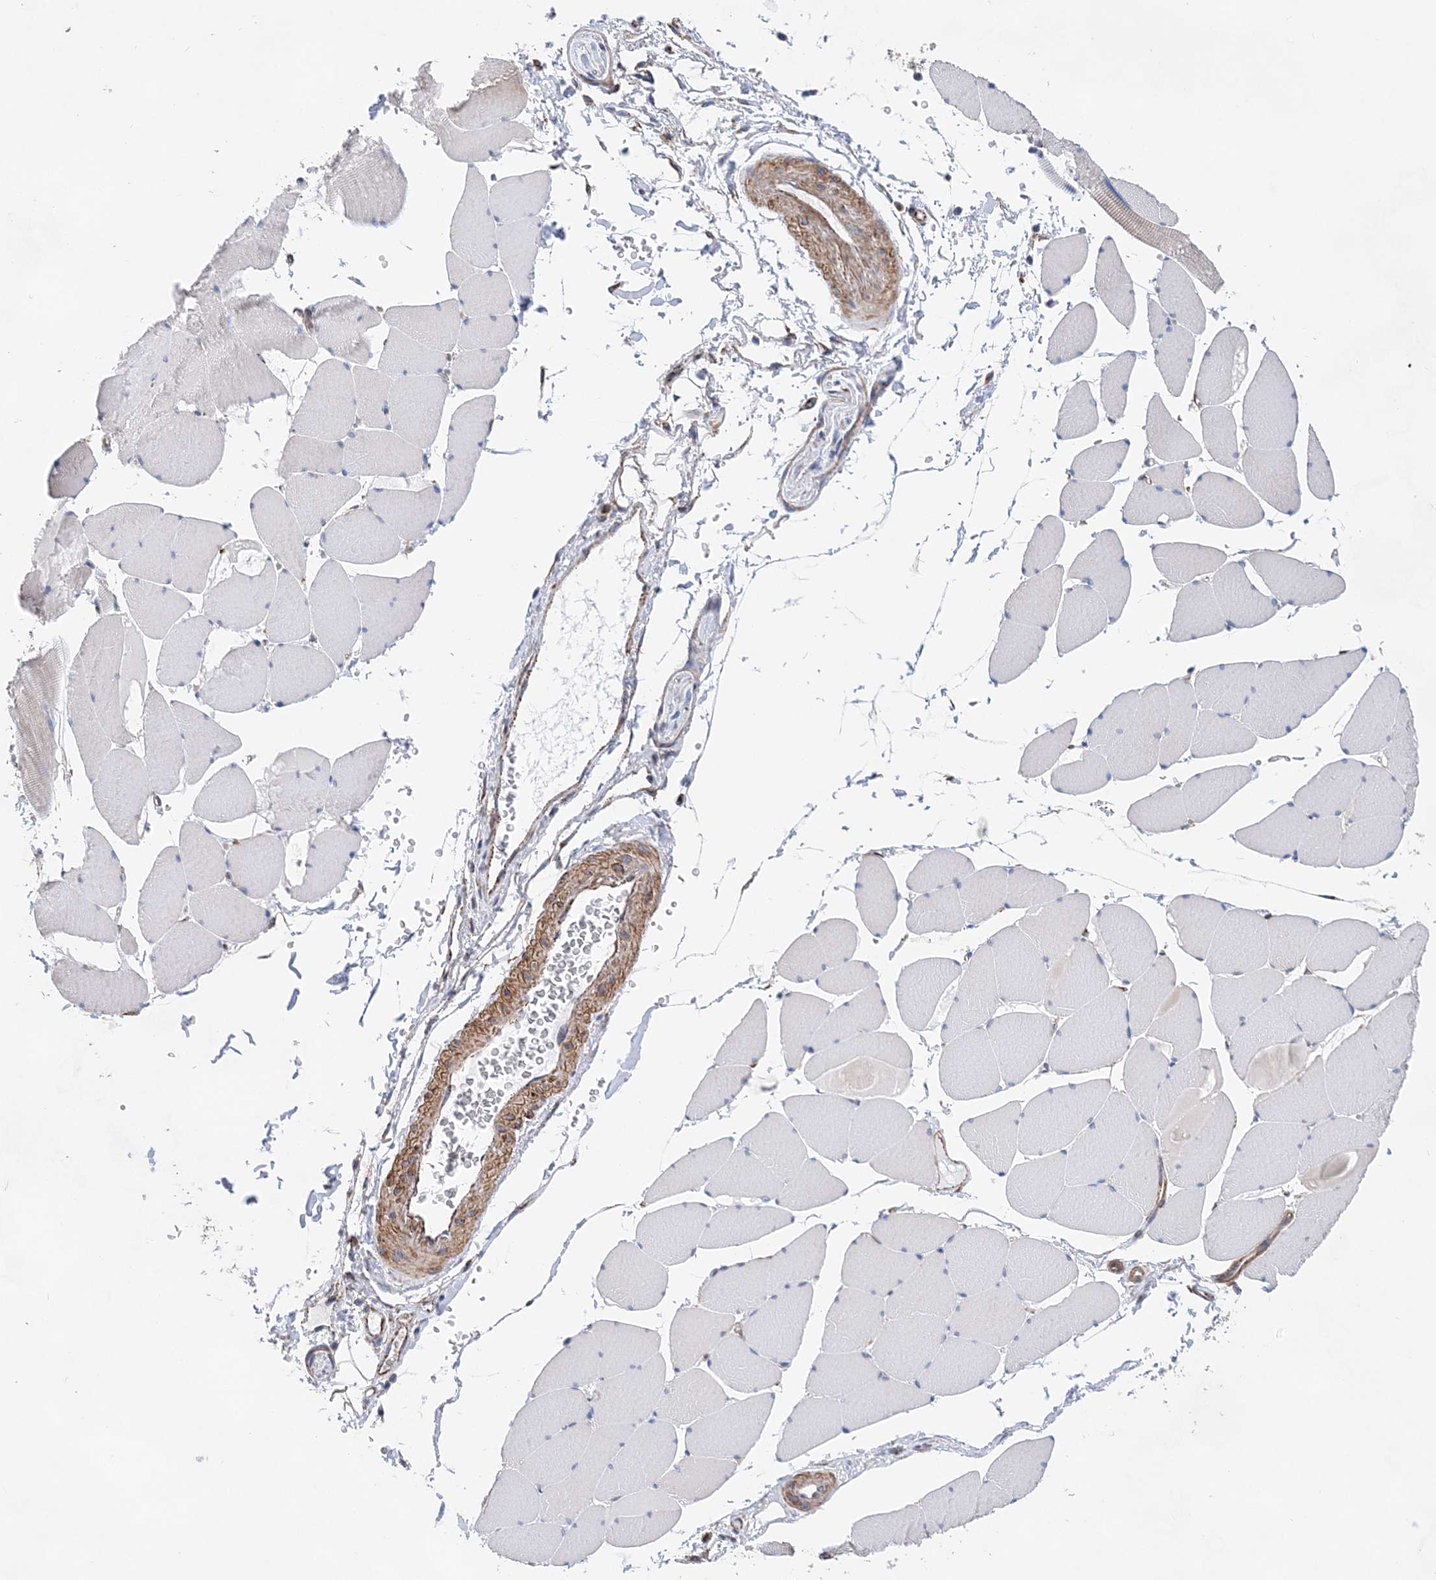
{"staining": {"intensity": "negative", "quantity": "none", "location": "none"}, "tissue": "skeletal muscle", "cell_type": "Myocytes", "image_type": "normal", "snomed": [{"axis": "morphology", "description": "Normal tissue, NOS"}, {"axis": "topography", "description": "Skeletal muscle"}, {"axis": "topography", "description": "Head-Neck"}], "caption": "Immunohistochemistry (IHC) histopathology image of unremarkable skeletal muscle stained for a protein (brown), which demonstrates no staining in myocytes.", "gene": "ACOT9", "patient": {"sex": "male", "age": 66}}